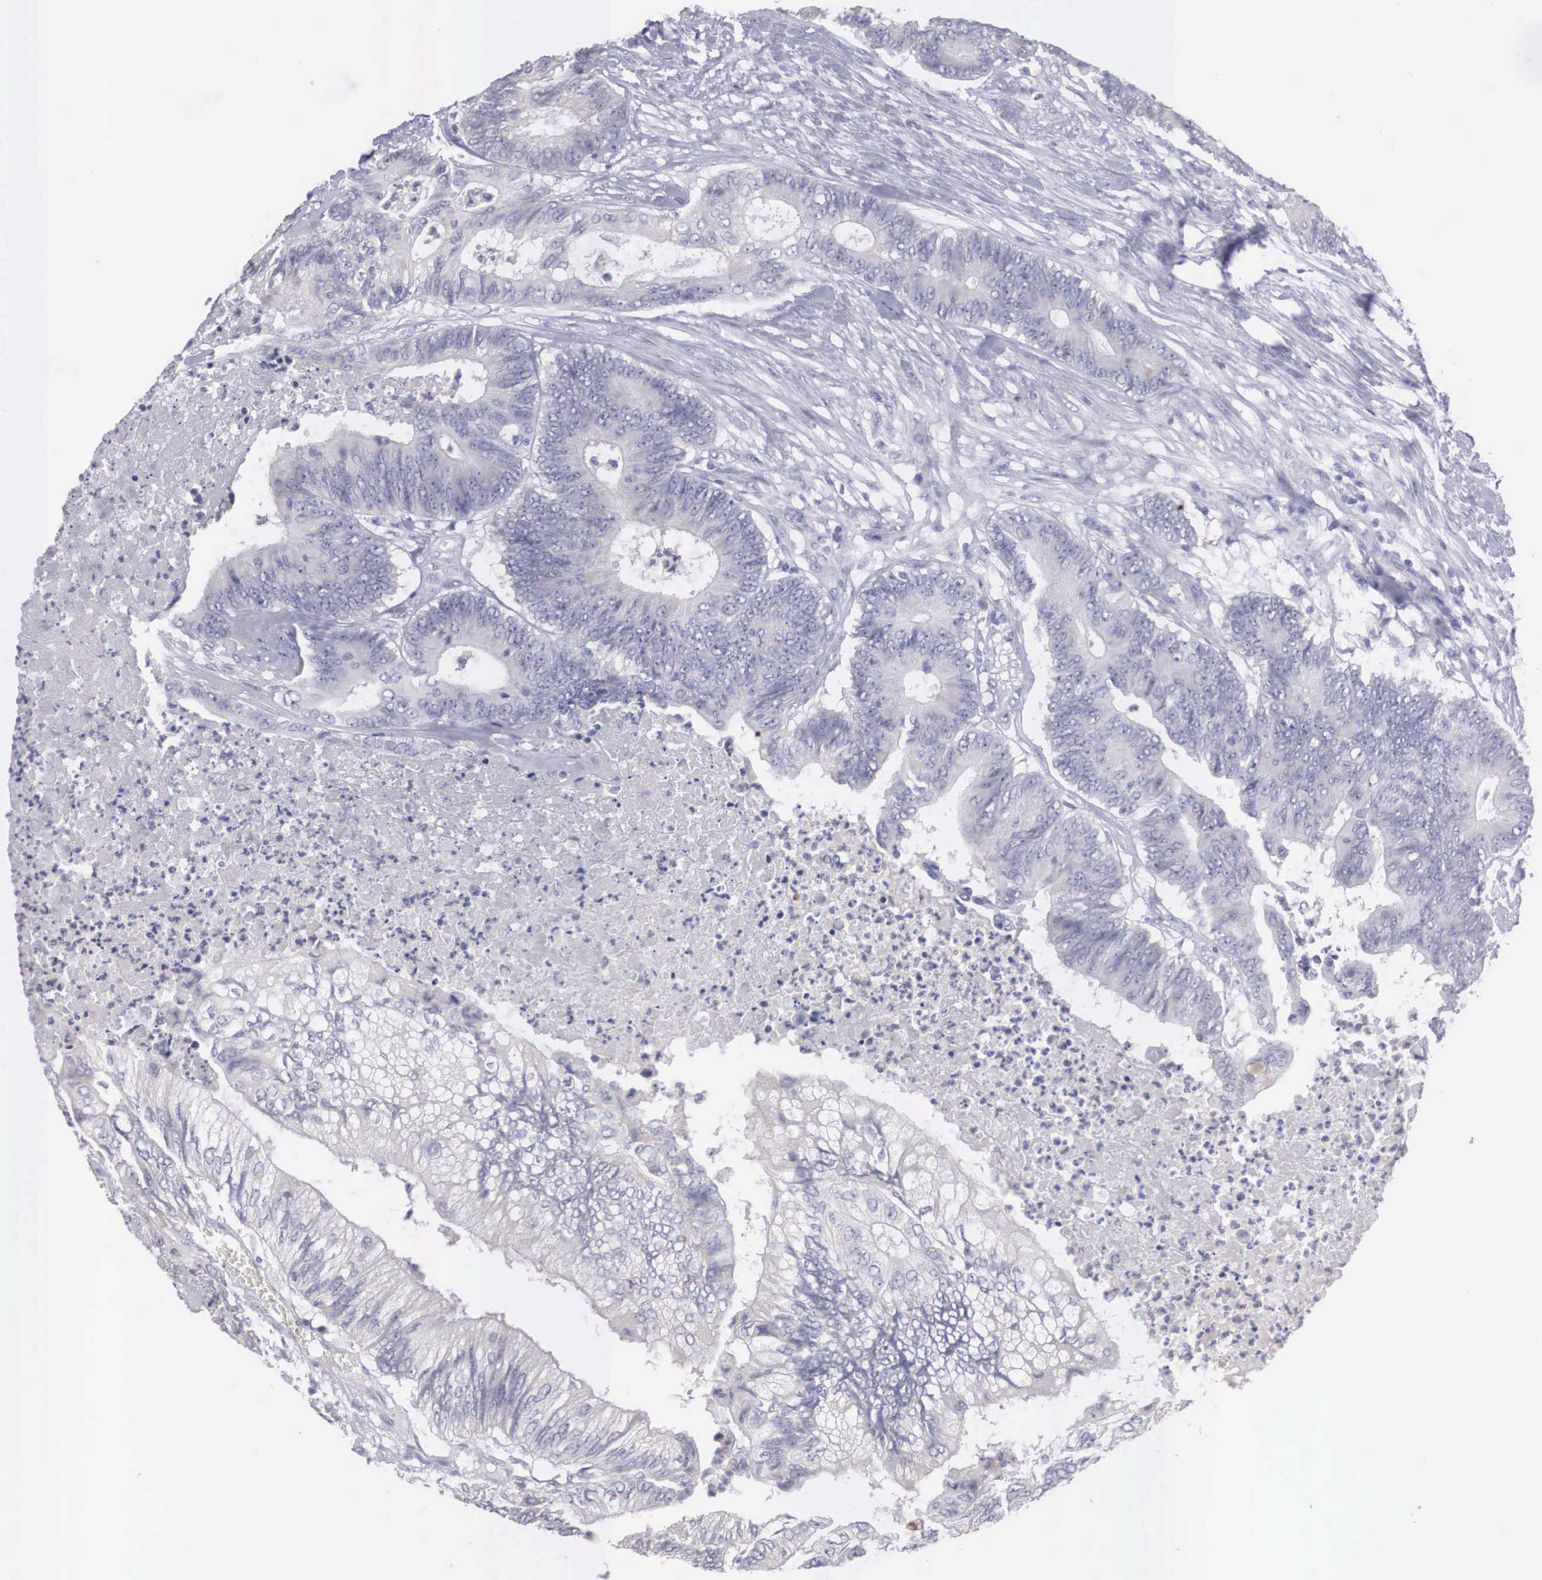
{"staining": {"intensity": "strong", "quantity": "<25%", "location": "cytoplasmic/membranous"}, "tissue": "colorectal cancer", "cell_type": "Tumor cells", "image_type": "cancer", "snomed": [{"axis": "morphology", "description": "Adenocarcinoma, NOS"}, {"axis": "topography", "description": "Colon"}], "caption": "Strong cytoplasmic/membranous staining for a protein is present in approximately <25% of tumor cells of adenocarcinoma (colorectal) using immunohistochemistry.", "gene": "REPS2", "patient": {"sex": "male", "age": 65}}